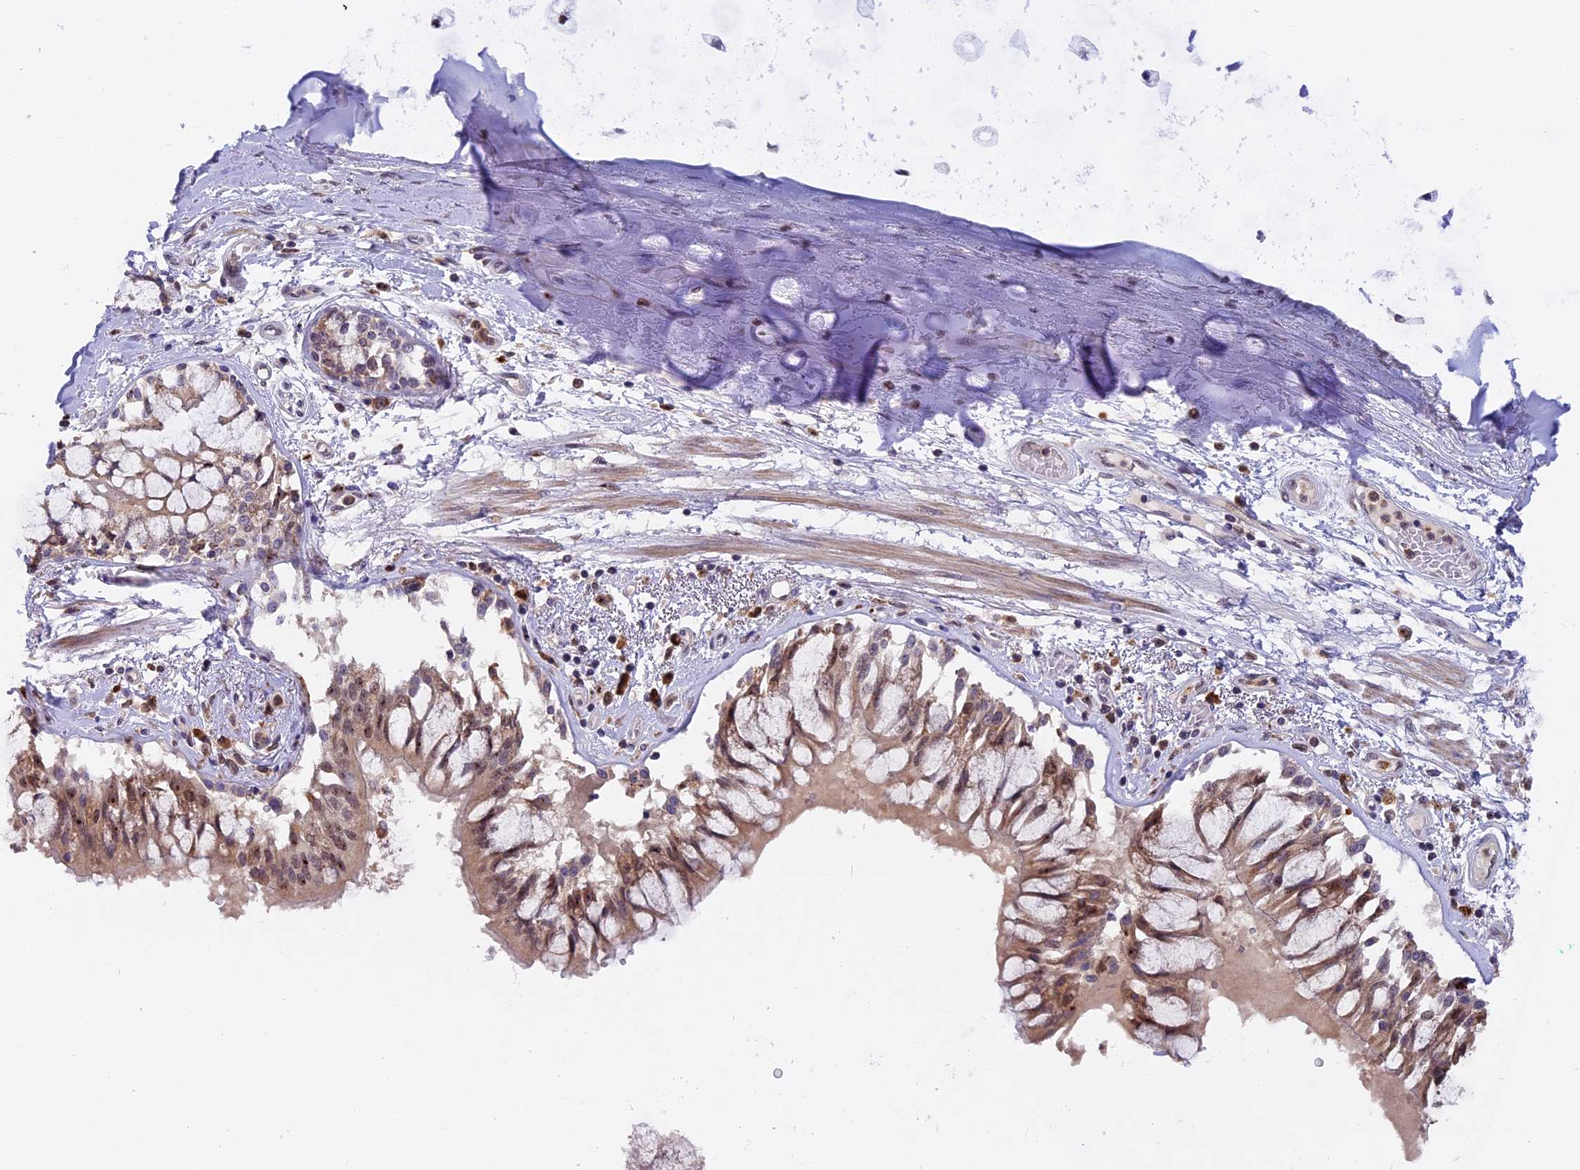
{"staining": {"intensity": "negative", "quantity": "none", "location": "none"}, "tissue": "adipose tissue", "cell_type": "Adipocytes", "image_type": "normal", "snomed": [{"axis": "morphology", "description": "Normal tissue, NOS"}, {"axis": "topography", "description": "Cartilage tissue"}, {"axis": "topography", "description": "Bronchus"}, {"axis": "topography", "description": "Lung"}, {"axis": "topography", "description": "Peripheral nerve tissue"}], "caption": "The image reveals no staining of adipocytes in benign adipose tissue.", "gene": "FAM118B", "patient": {"sex": "female", "age": 49}}